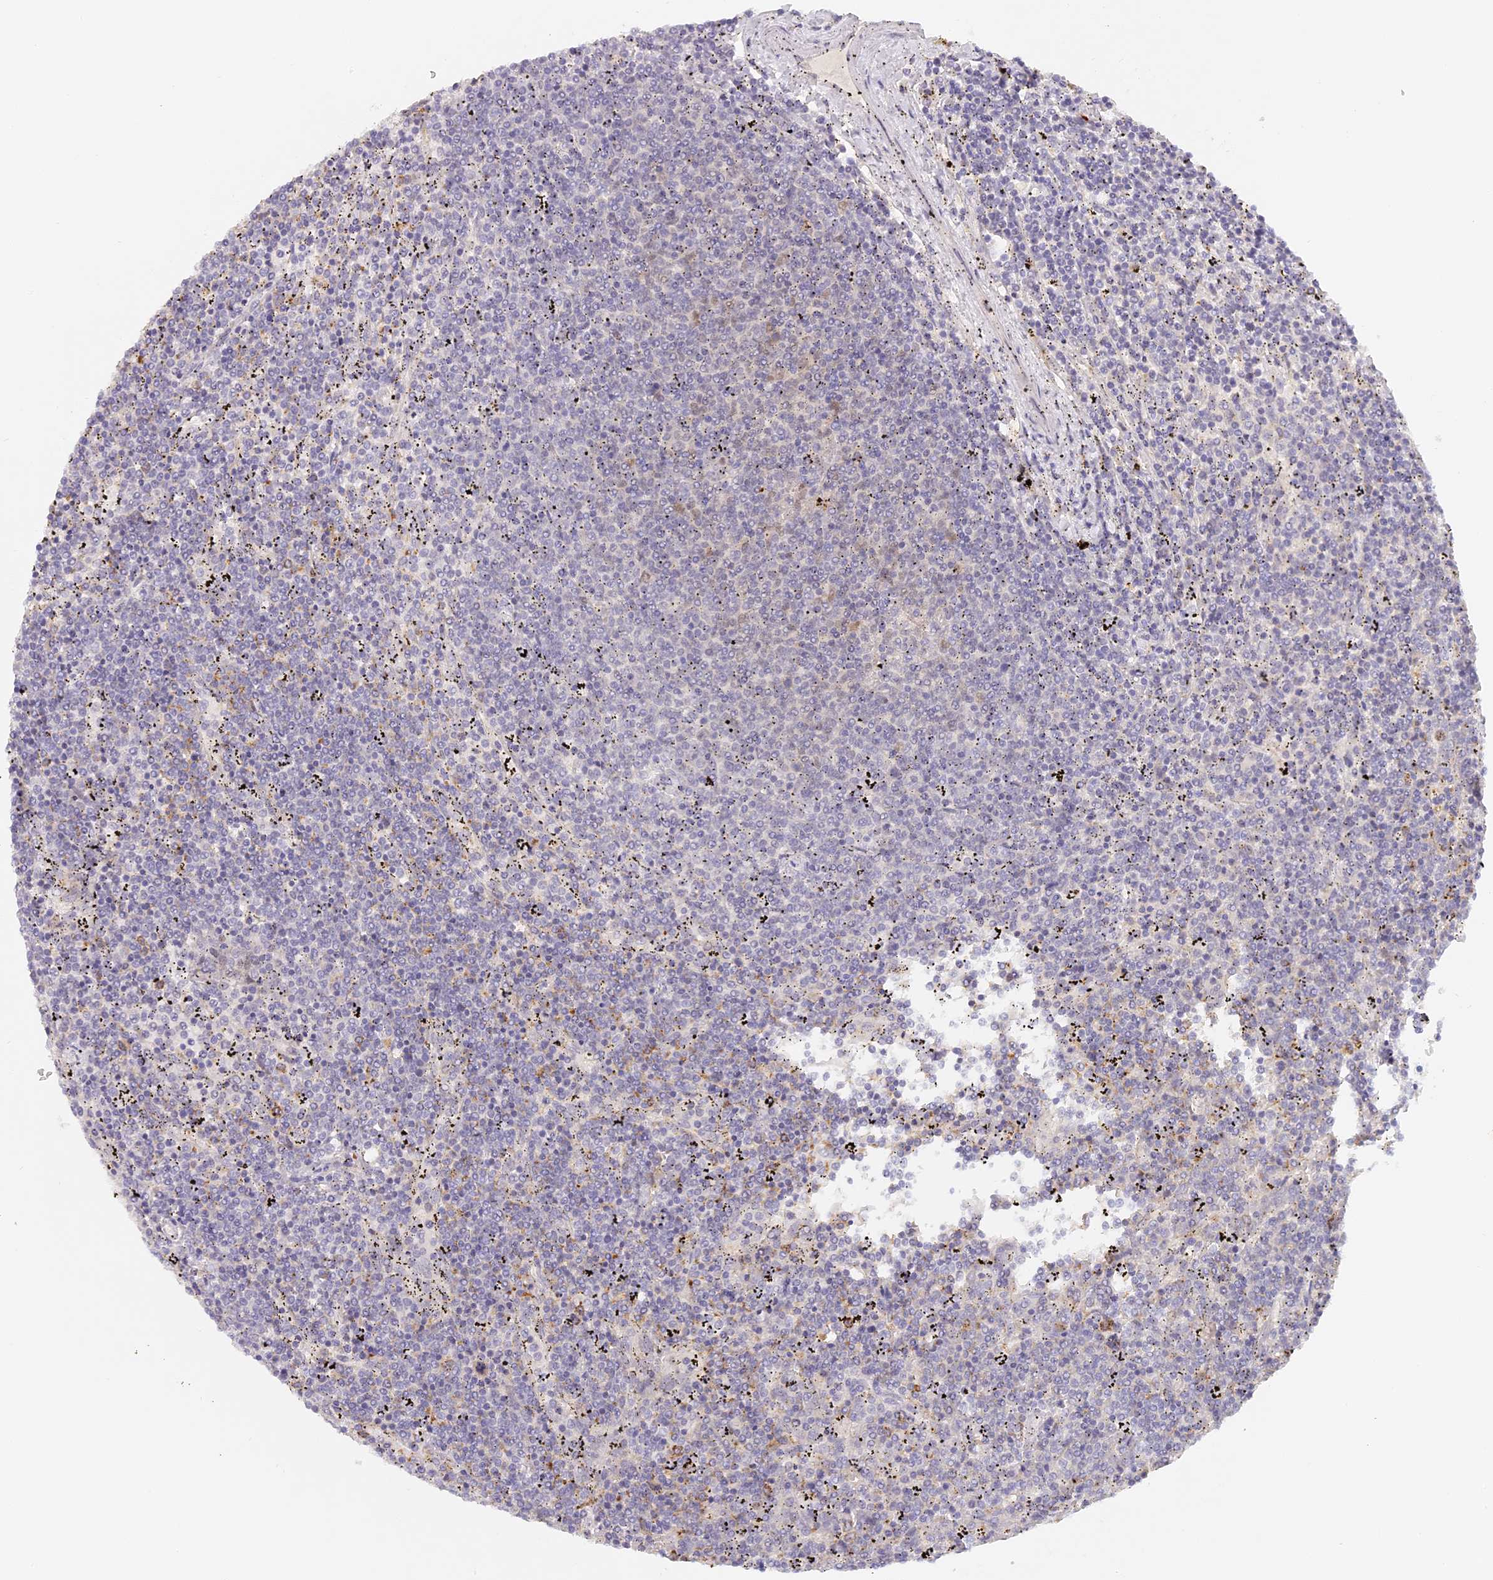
{"staining": {"intensity": "negative", "quantity": "none", "location": "none"}, "tissue": "lymphoma", "cell_type": "Tumor cells", "image_type": "cancer", "snomed": [{"axis": "morphology", "description": "Malignant lymphoma, non-Hodgkin's type, Low grade"}, {"axis": "topography", "description": "Spleen"}], "caption": "The image displays no significant positivity in tumor cells of lymphoma. The staining was performed using DAB to visualize the protein expression in brown, while the nuclei were stained in blue with hematoxylin (Magnification: 20x).", "gene": "ELL3", "patient": {"sex": "female", "age": 50}}